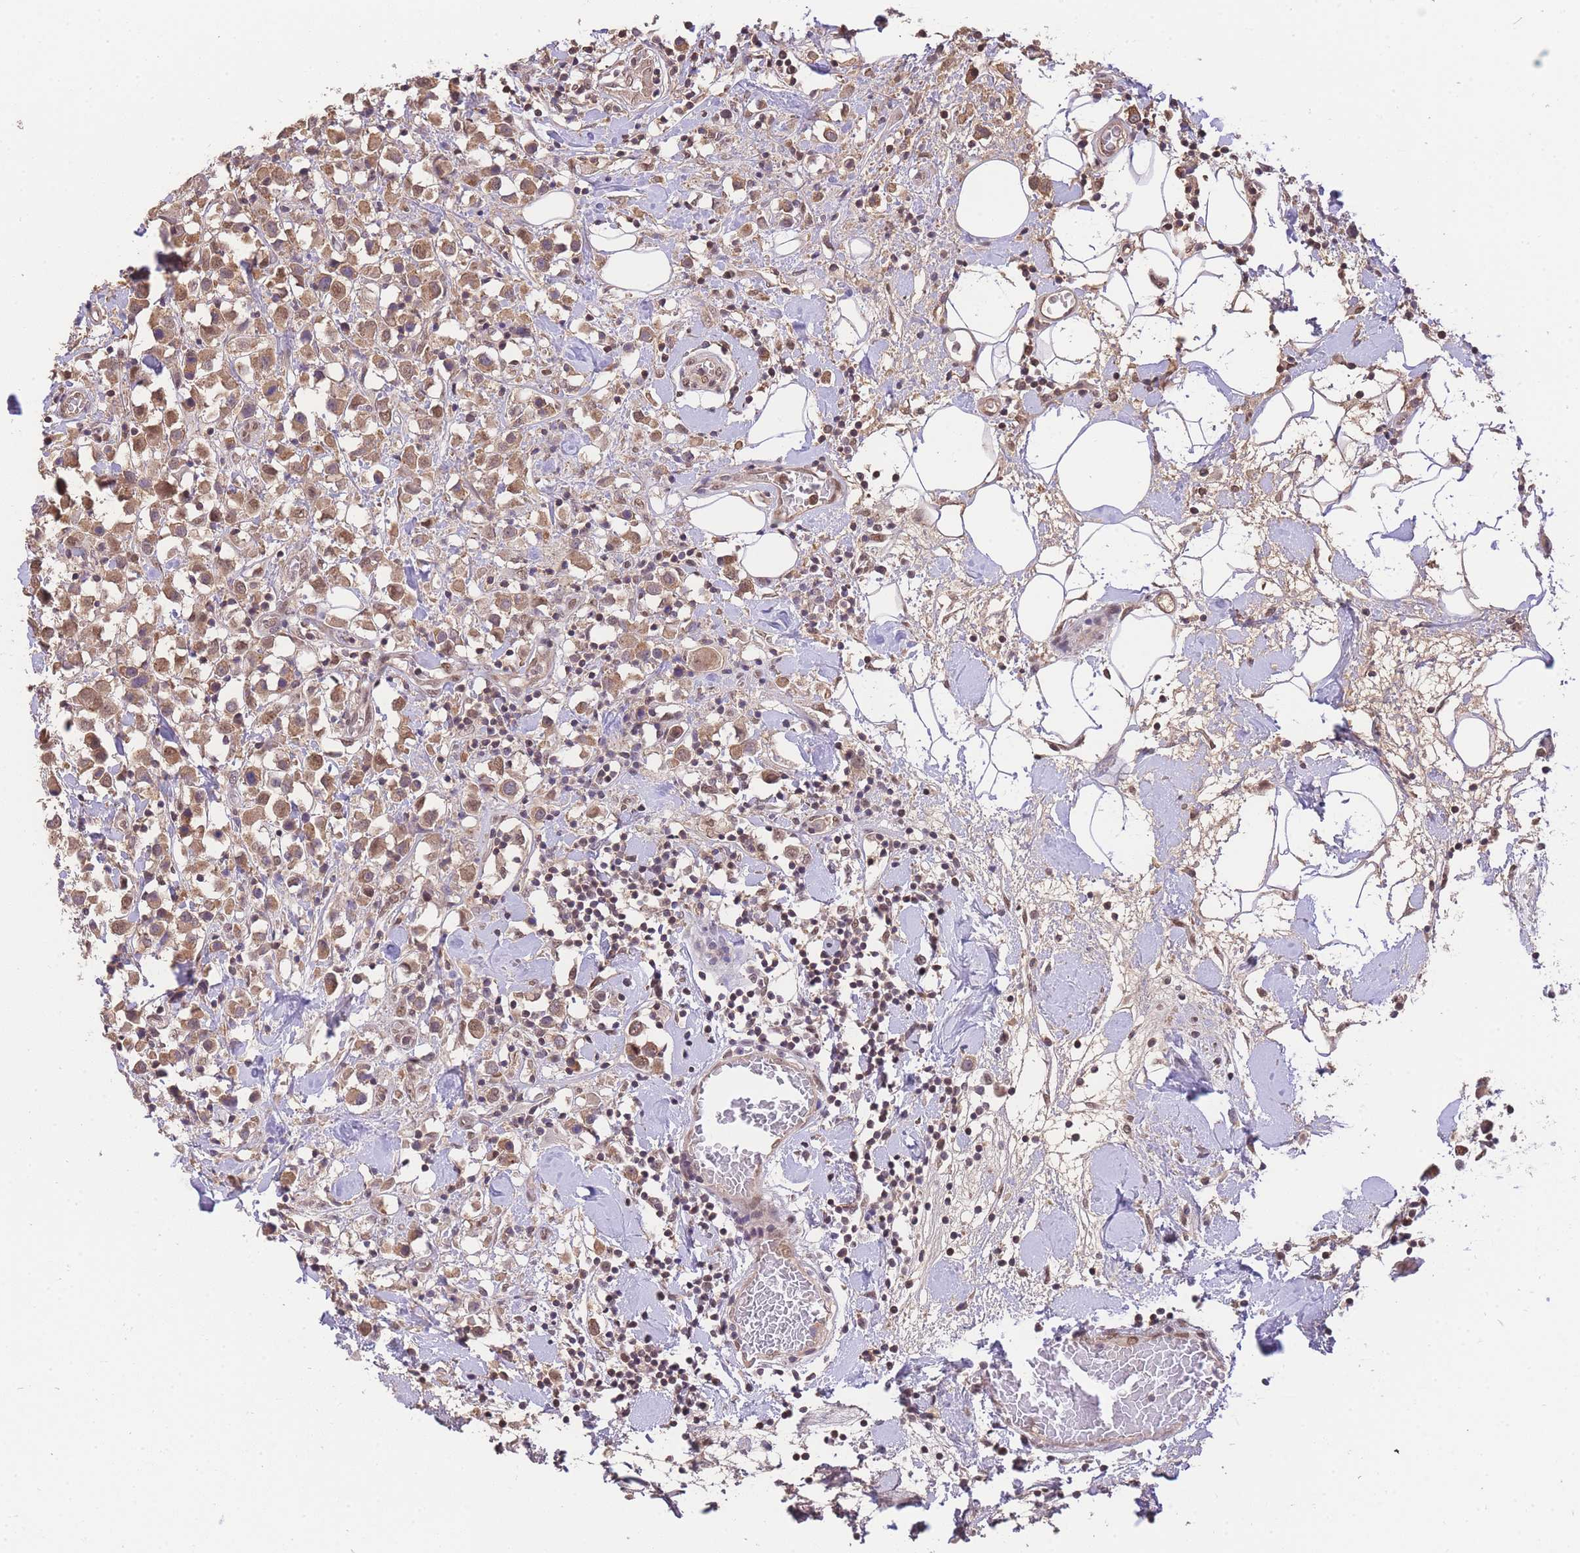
{"staining": {"intensity": "moderate", "quantity": ">75%", "location": "nuclear"}, "tissue": "breast cancer", "cell_type": "Tumor cells", "image_type": "cancer", "snomed": [{"axis": "morphology", "description": "Duct carcinoma"}, {"axis": "topography", "description": "Breast"}], "caption": "Breast cancer (intraductal carcinoma) tissue shows moderate nuclear expression in about >75% of tumor cells", "gene": "UBXN7", "patient": {"sex": "female", "age": 61}}